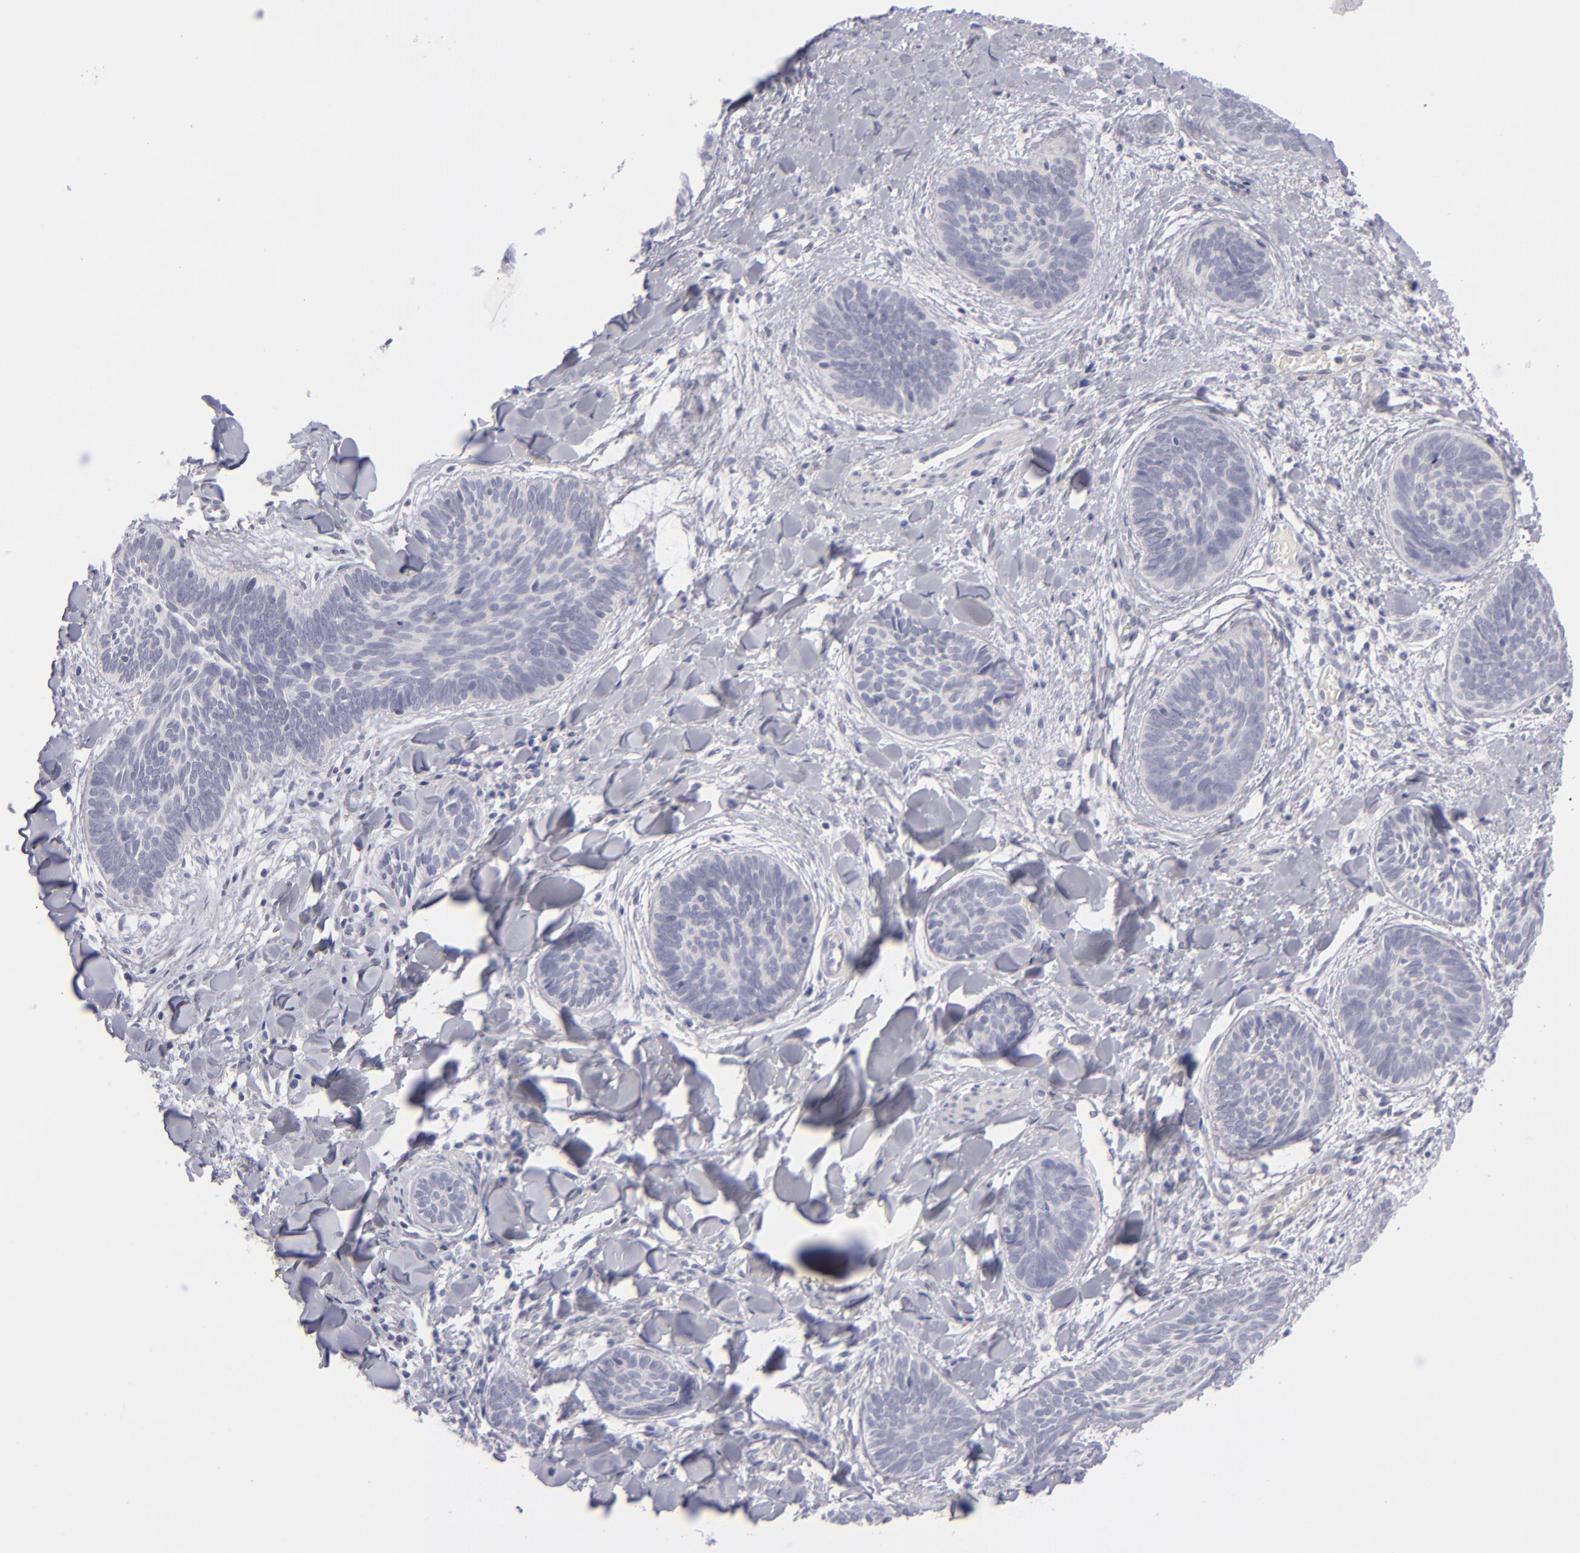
{"staining": {"intensity": "negative", "quantity": "none", "location": "none"}, "tissue": "skin cancer", "cell_type": "Tumor cells", "image_type": "cancer", "snomed": [{"axis": "morphology", "description": "Basal cell carcinoma"}, {"axis": "topography", "description": "Skin"}], "caption": "Histopathology image shows no significant protein staining in tumor cells of skin basal cell carcinoma.", "gene": "ITGB4", "patient": {"sex": "female", "age": 81}}